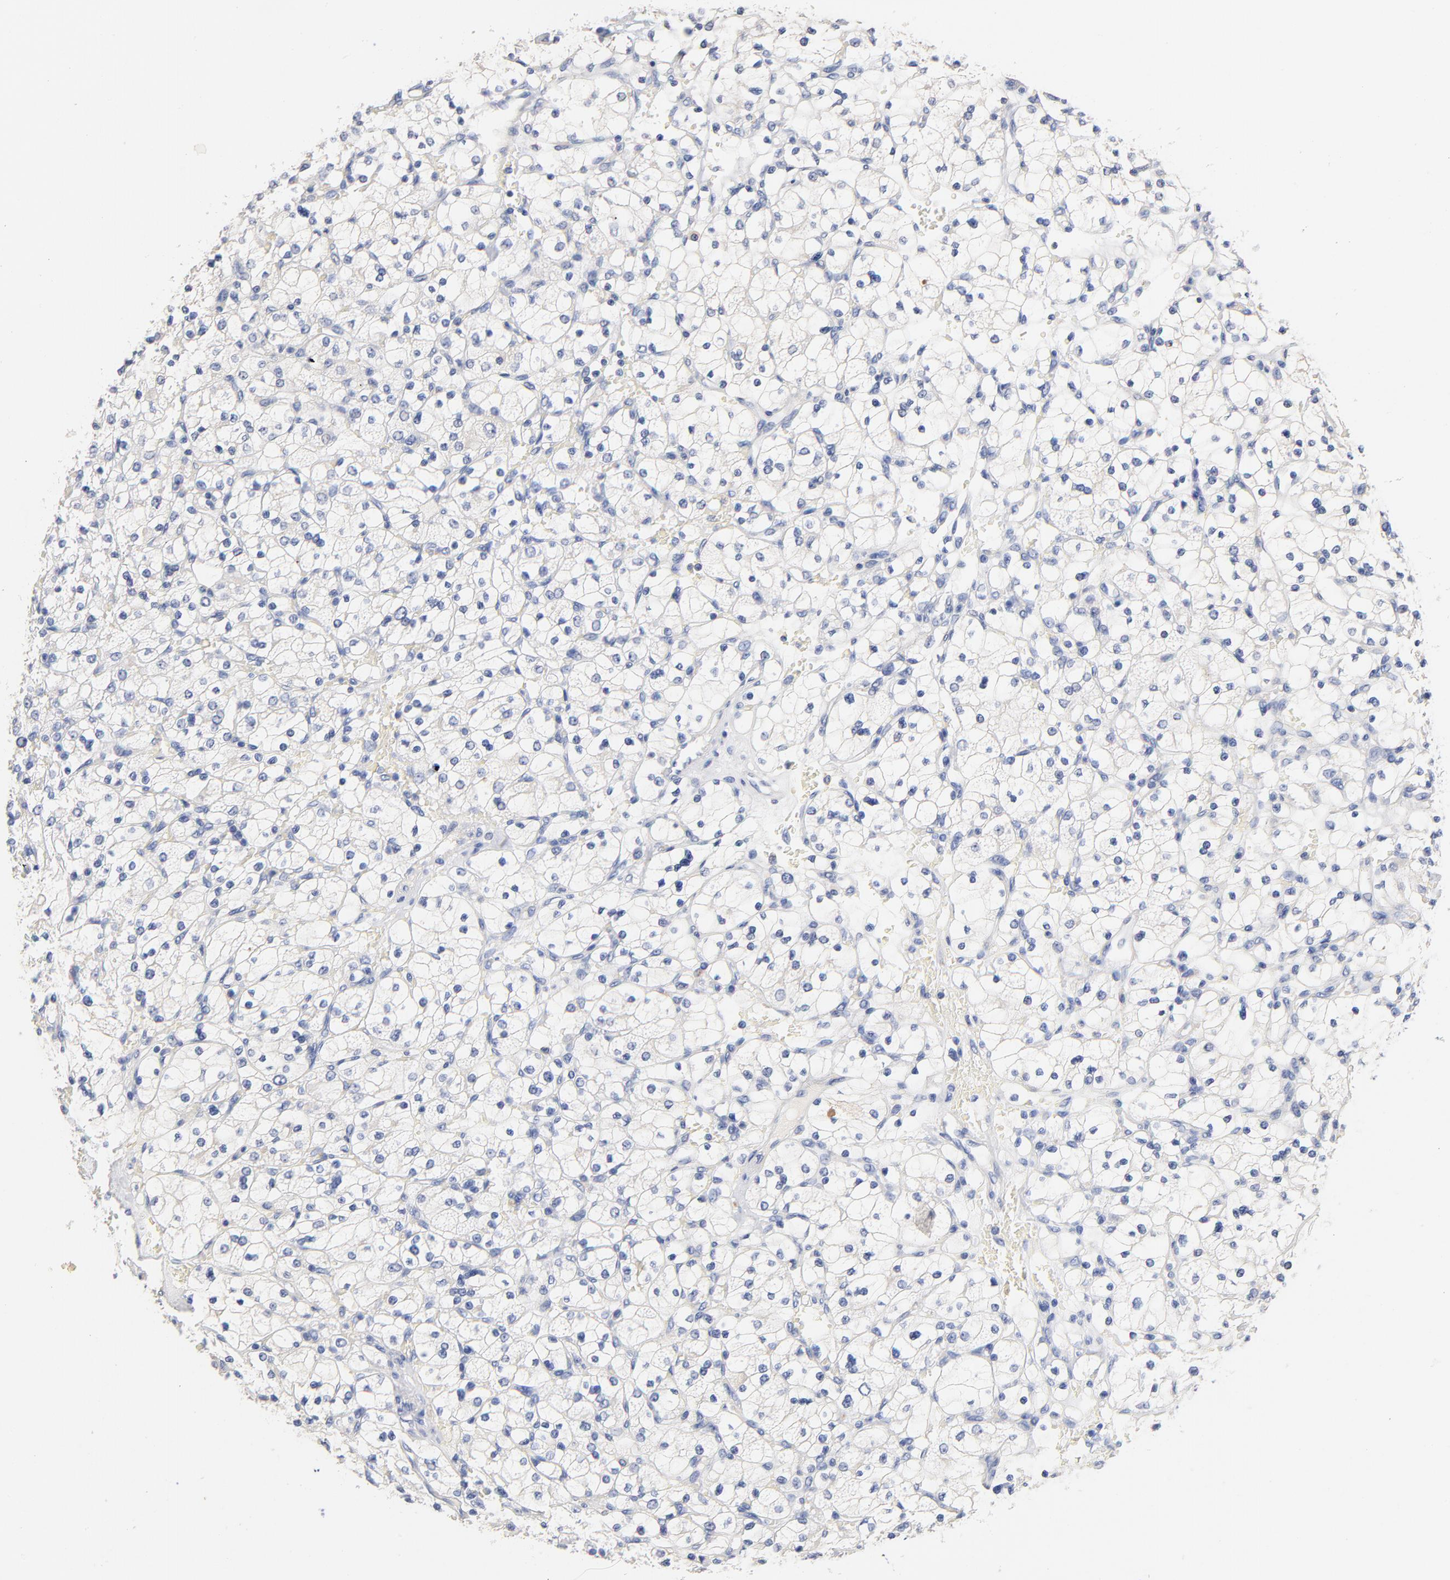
{"staining": {"intensity": "negative", "quantity": "none", "location": "none"}, "tissue": "renal cancer", "cell_type": "Tumor cells", "image_type": "cancer", "snomed": [{"axis": "morphology", "description": "Adenocarcinoma, NOS"}, {"axis": "topography", "description": "Kidney"}], "caption": "The histopathology image demonstrates no staining of tumor cells in adenocarcinoma (renal). (Immunohistochemistry, brightfield microscopy, high magnification).", "gene": "CPS1", "patient": {"sex": "female", "age": 83}}